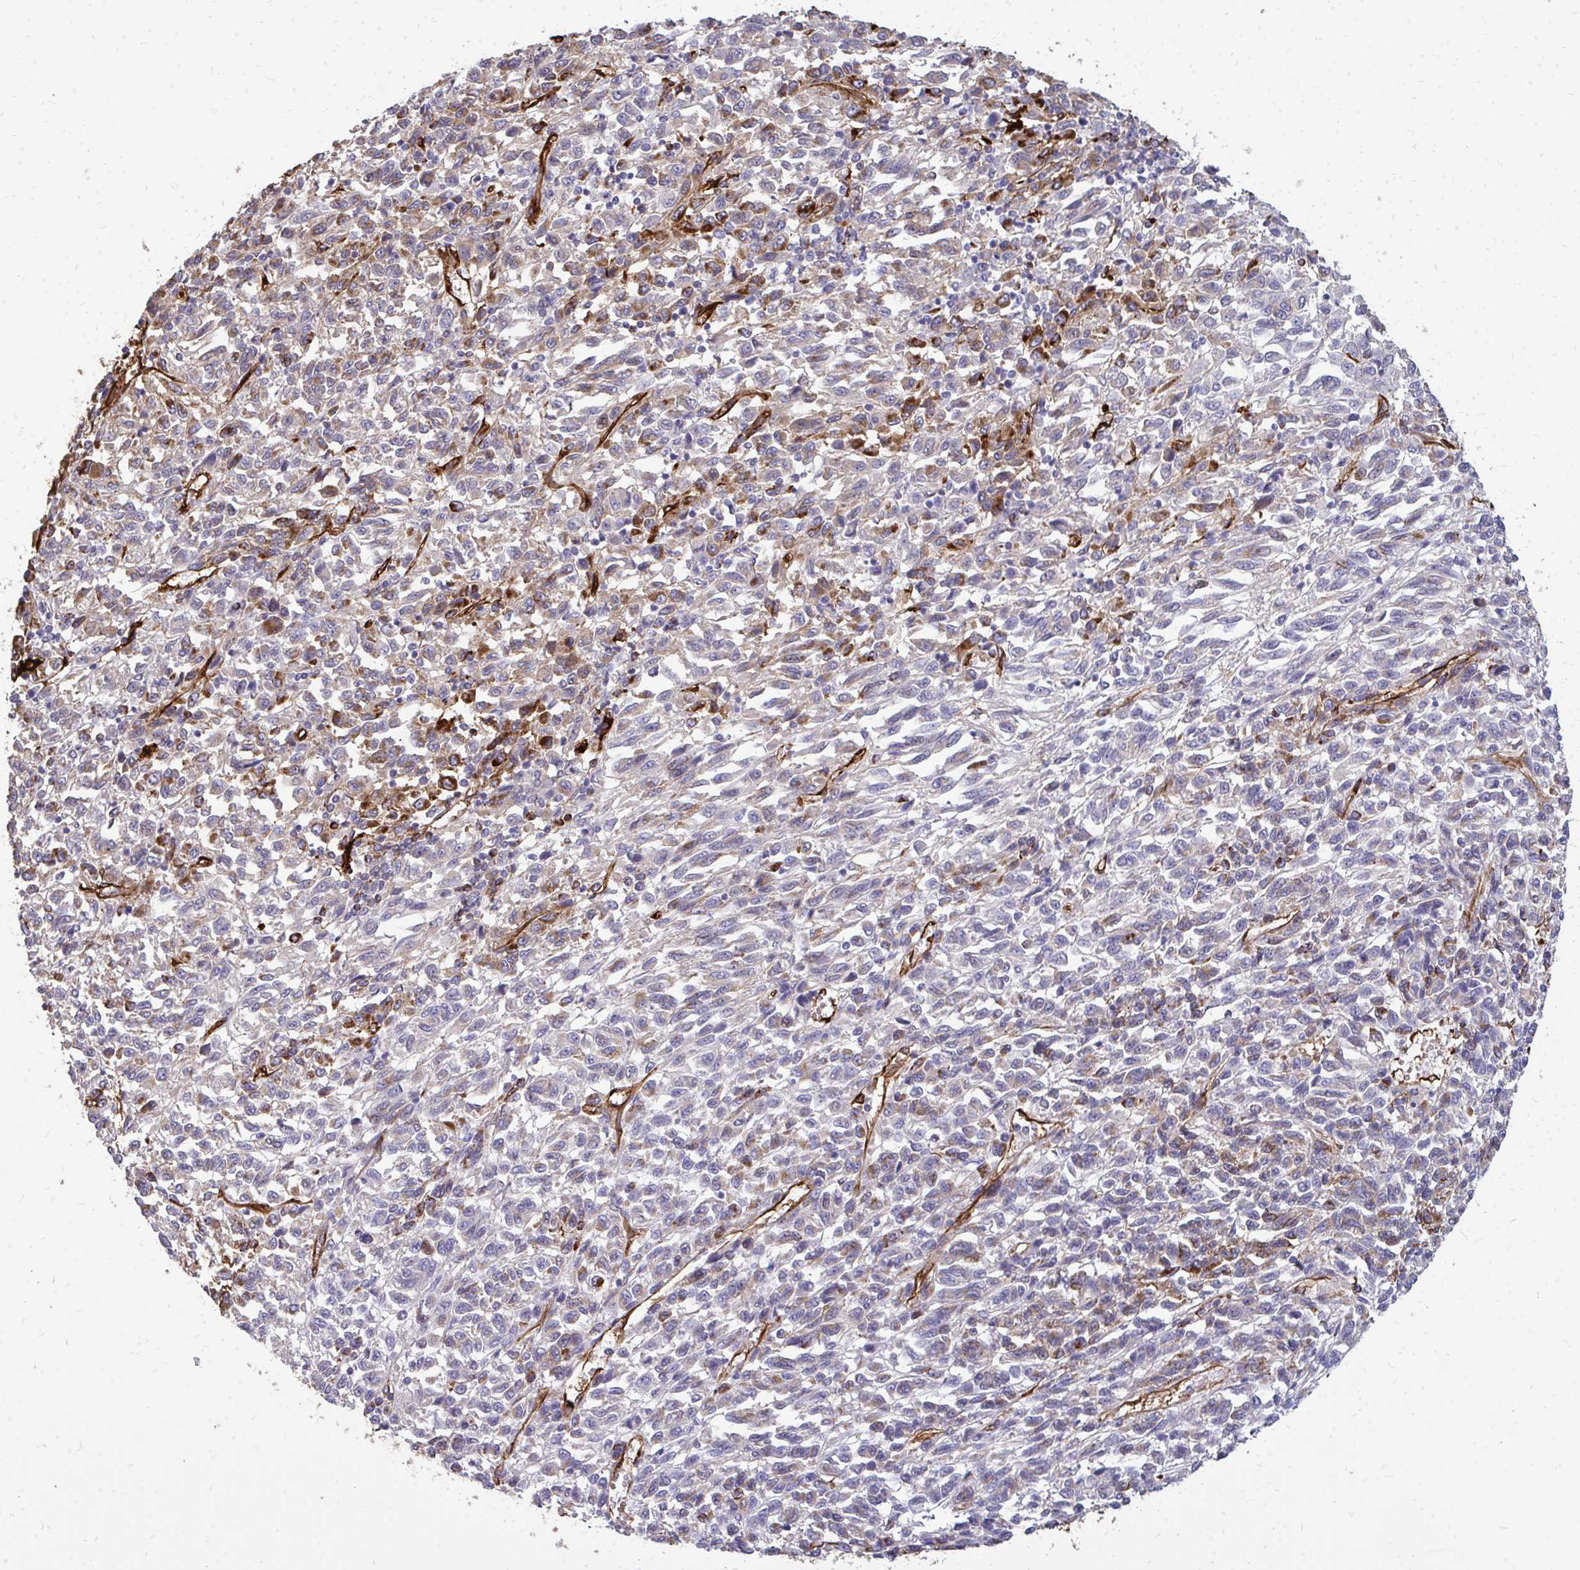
{"staining": {"intensity": "weak", "quantity": "<25%", "location": "cytoplasmic/membranous"}, "tissue": "melanoma", "cell_type": "Tumor cells", "image_type": "cancer", "snomed": [{"axis": "morphology", "description": "Malignant melanoma, Metastatic site"}, {"axis": "topography", "description": "Lung"}], "caption": "High power microscopy histopathology image of an IHC histopathology image of malignant melanoma (metastatic site), revealing no significant expression in tumor cells.", "gene": "MARCKSL1", "patient": {"sex": "male", "age": 64}}